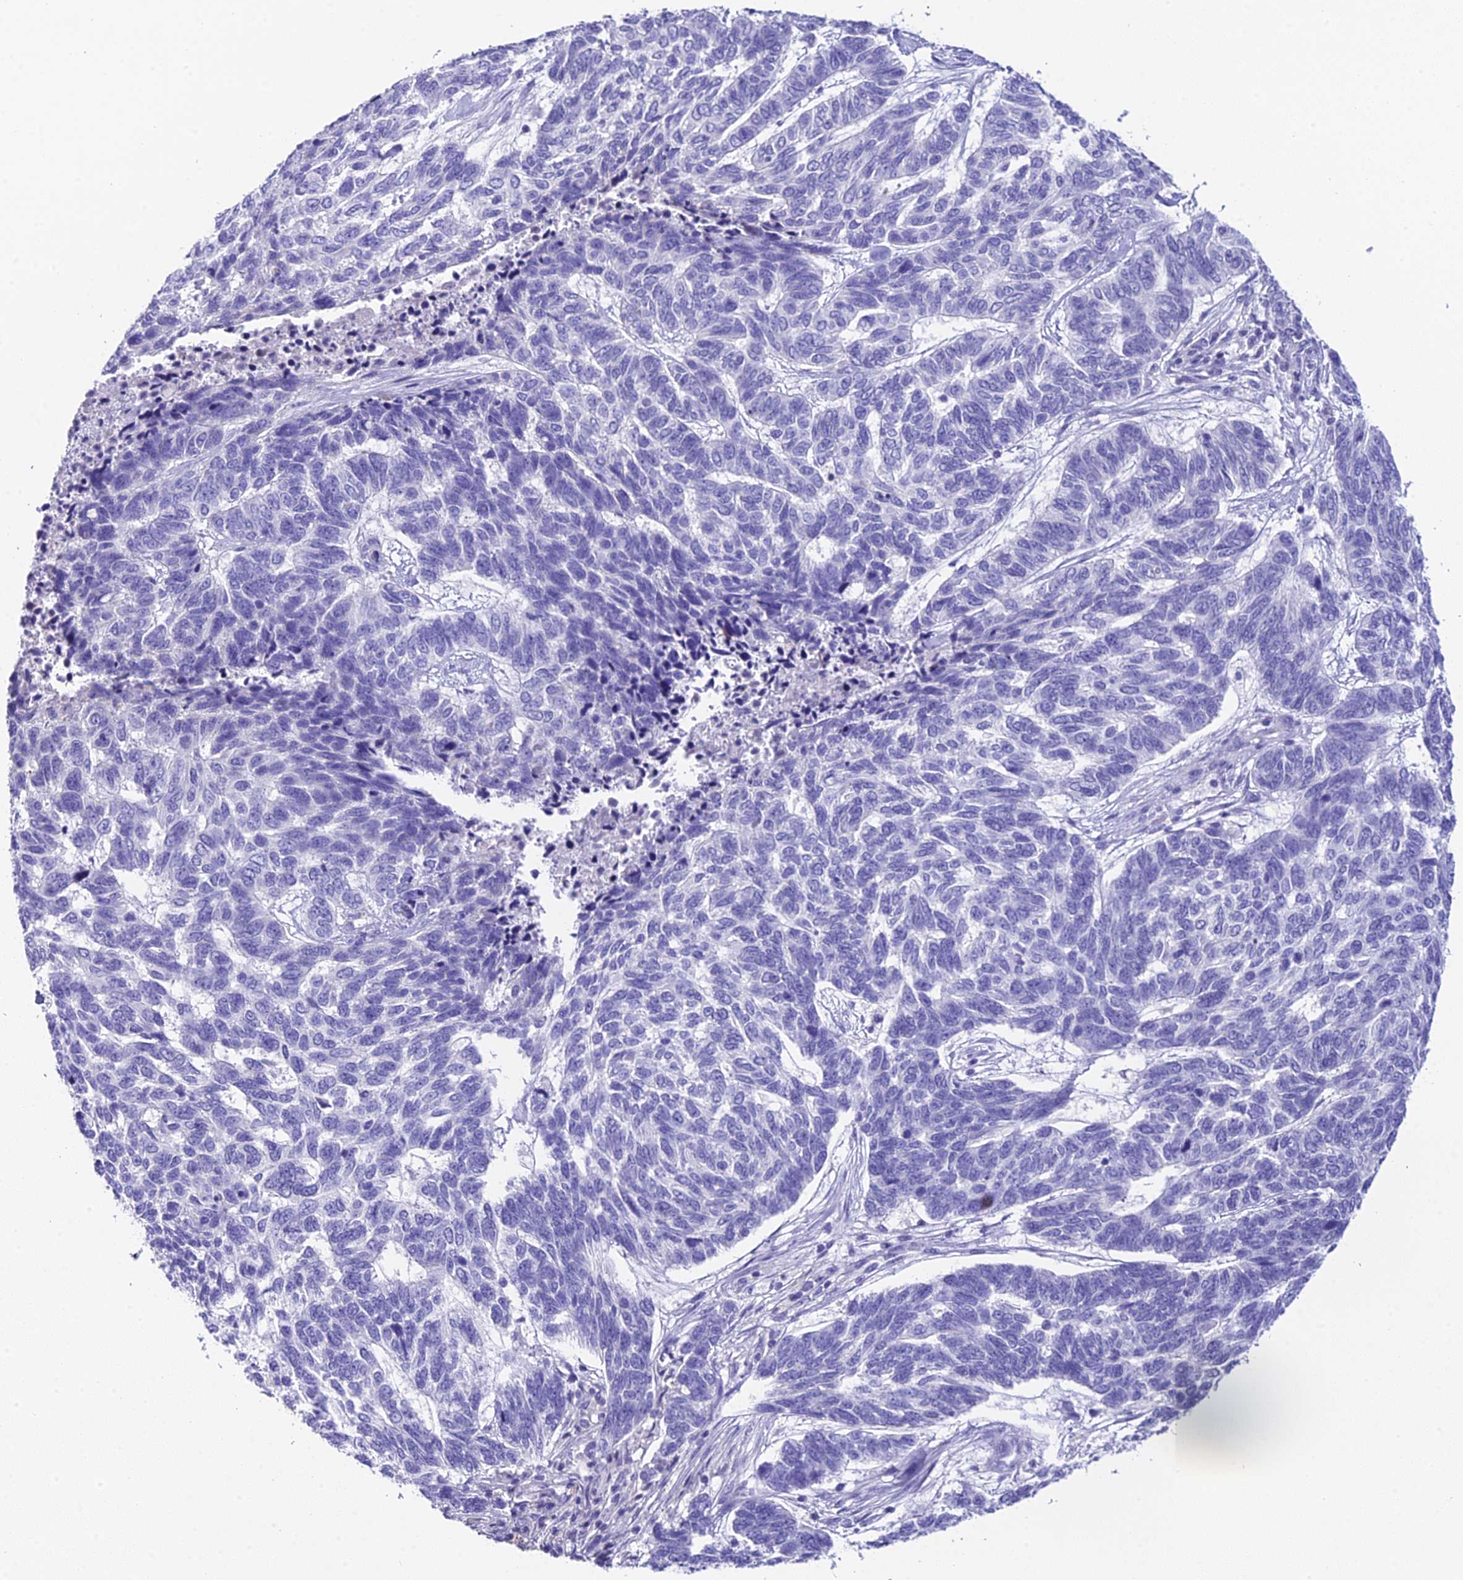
{"staining": {"intensity": "negative", "quantity": "none", "location": "none"}, "tissue": "skin cancer", "cell_type": "Tumor cells", "image_type": "cancer", "snomed": [{"axis": "morphology", "description": "Basal cell carcinoma"}, {"axis": "topography", "description": "Skin"}], "caption": "DAB immunohistochemical staining of skin cancer (basal cell carcinoma) reveals no significant expression in tumor cells.", "gene": "C12orf29", "patient": {"sex": "female", "age": 65}}